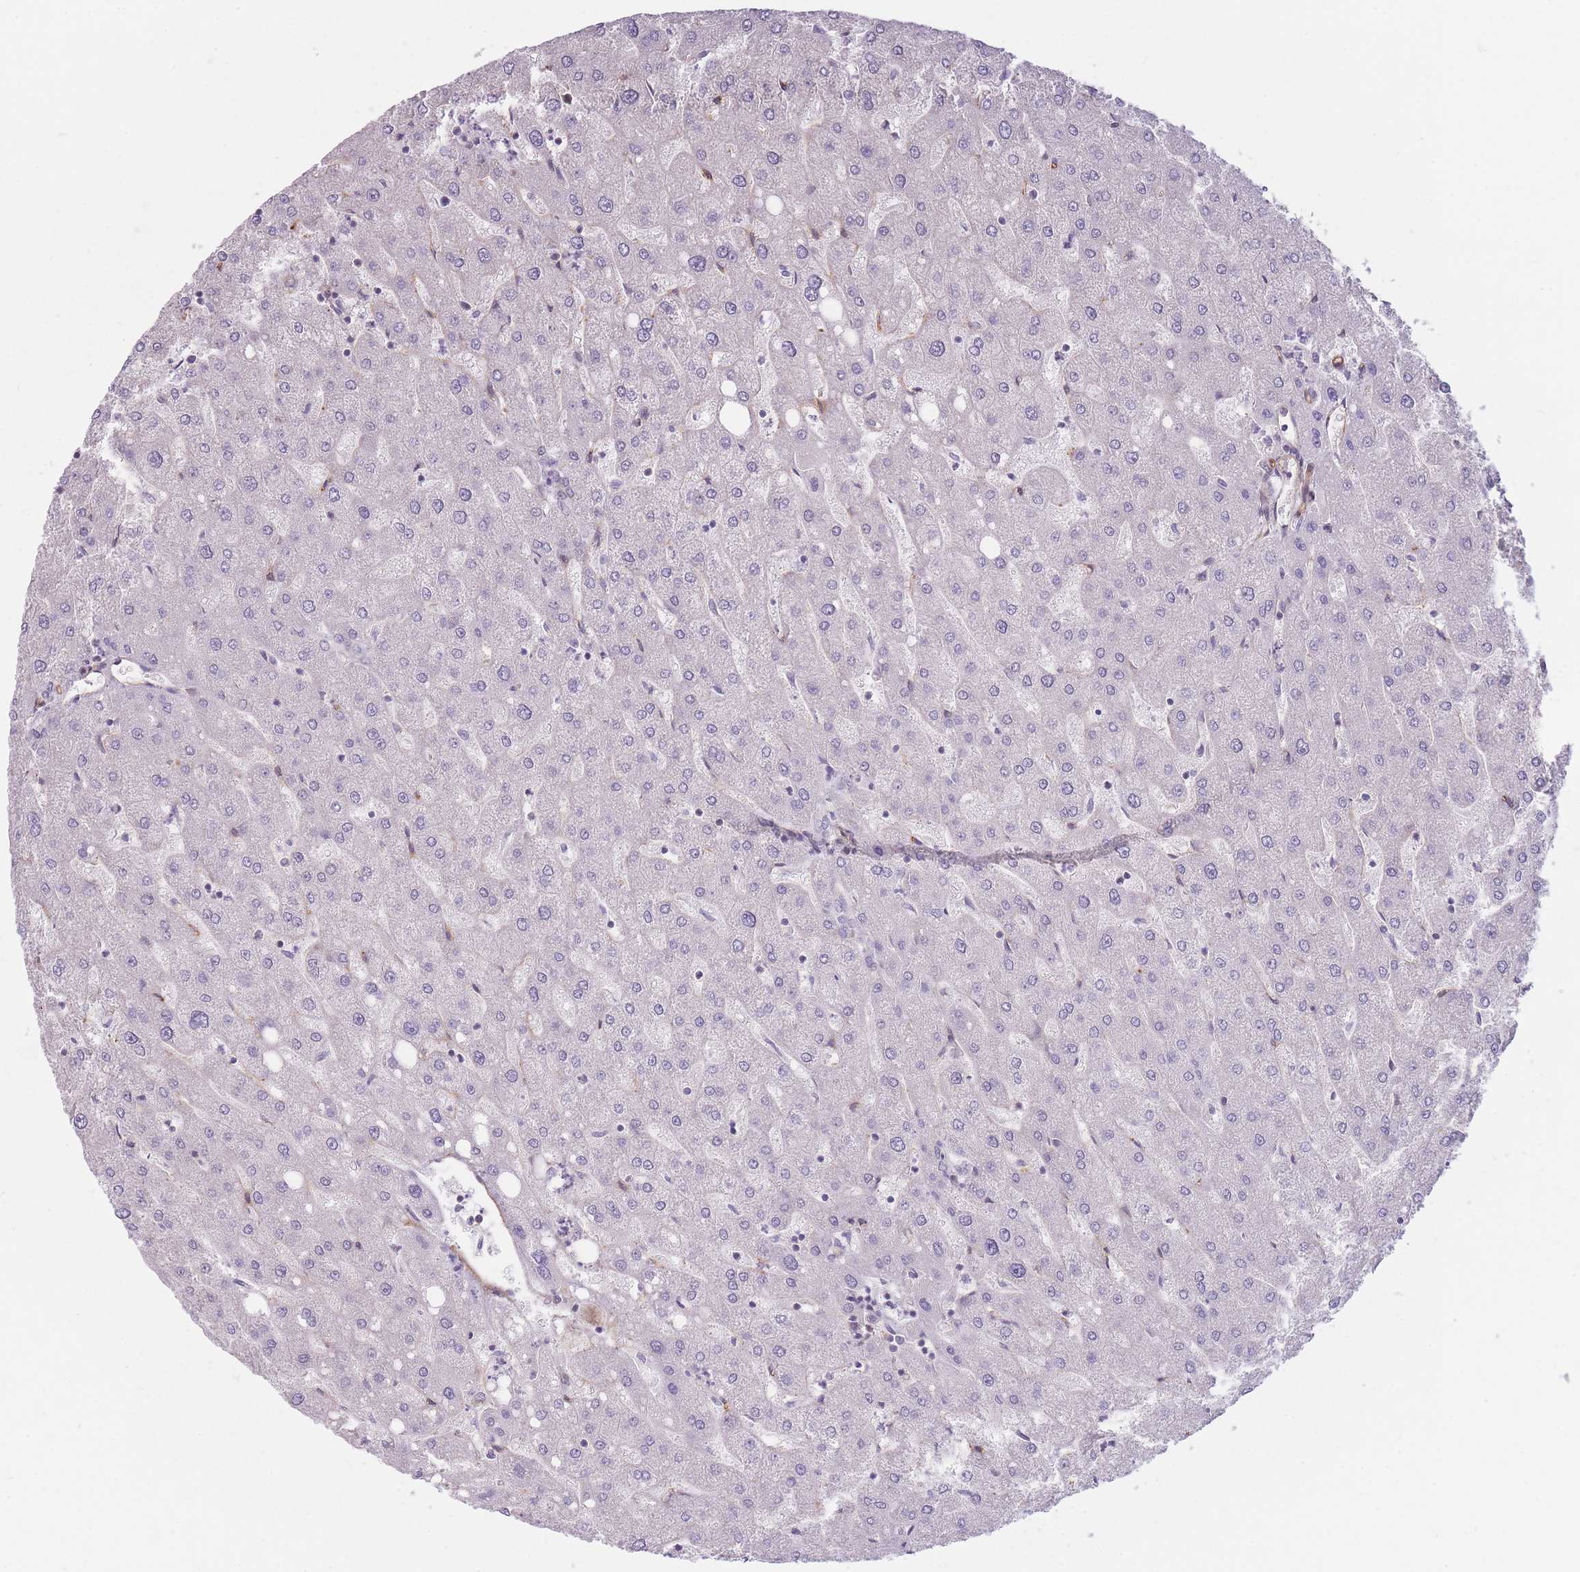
{"staining": {"intensity": "negative", "quantity": "none", "location": "none"}, "tissue": "liver", "cell_type": "Cholangiocytes", "image_type": "normal", "snomed": [{"axis": "morphology", "description": "Normal tissue, NOS"}, {"axis": "topography", "description": "Liver"}], "caption": "Liver stained for a protein using immunohistochemistry demonstrates no staining cholangiocytes.", "gene": "SLC7A6", "patient": {"sex": "male", "age": 67}}